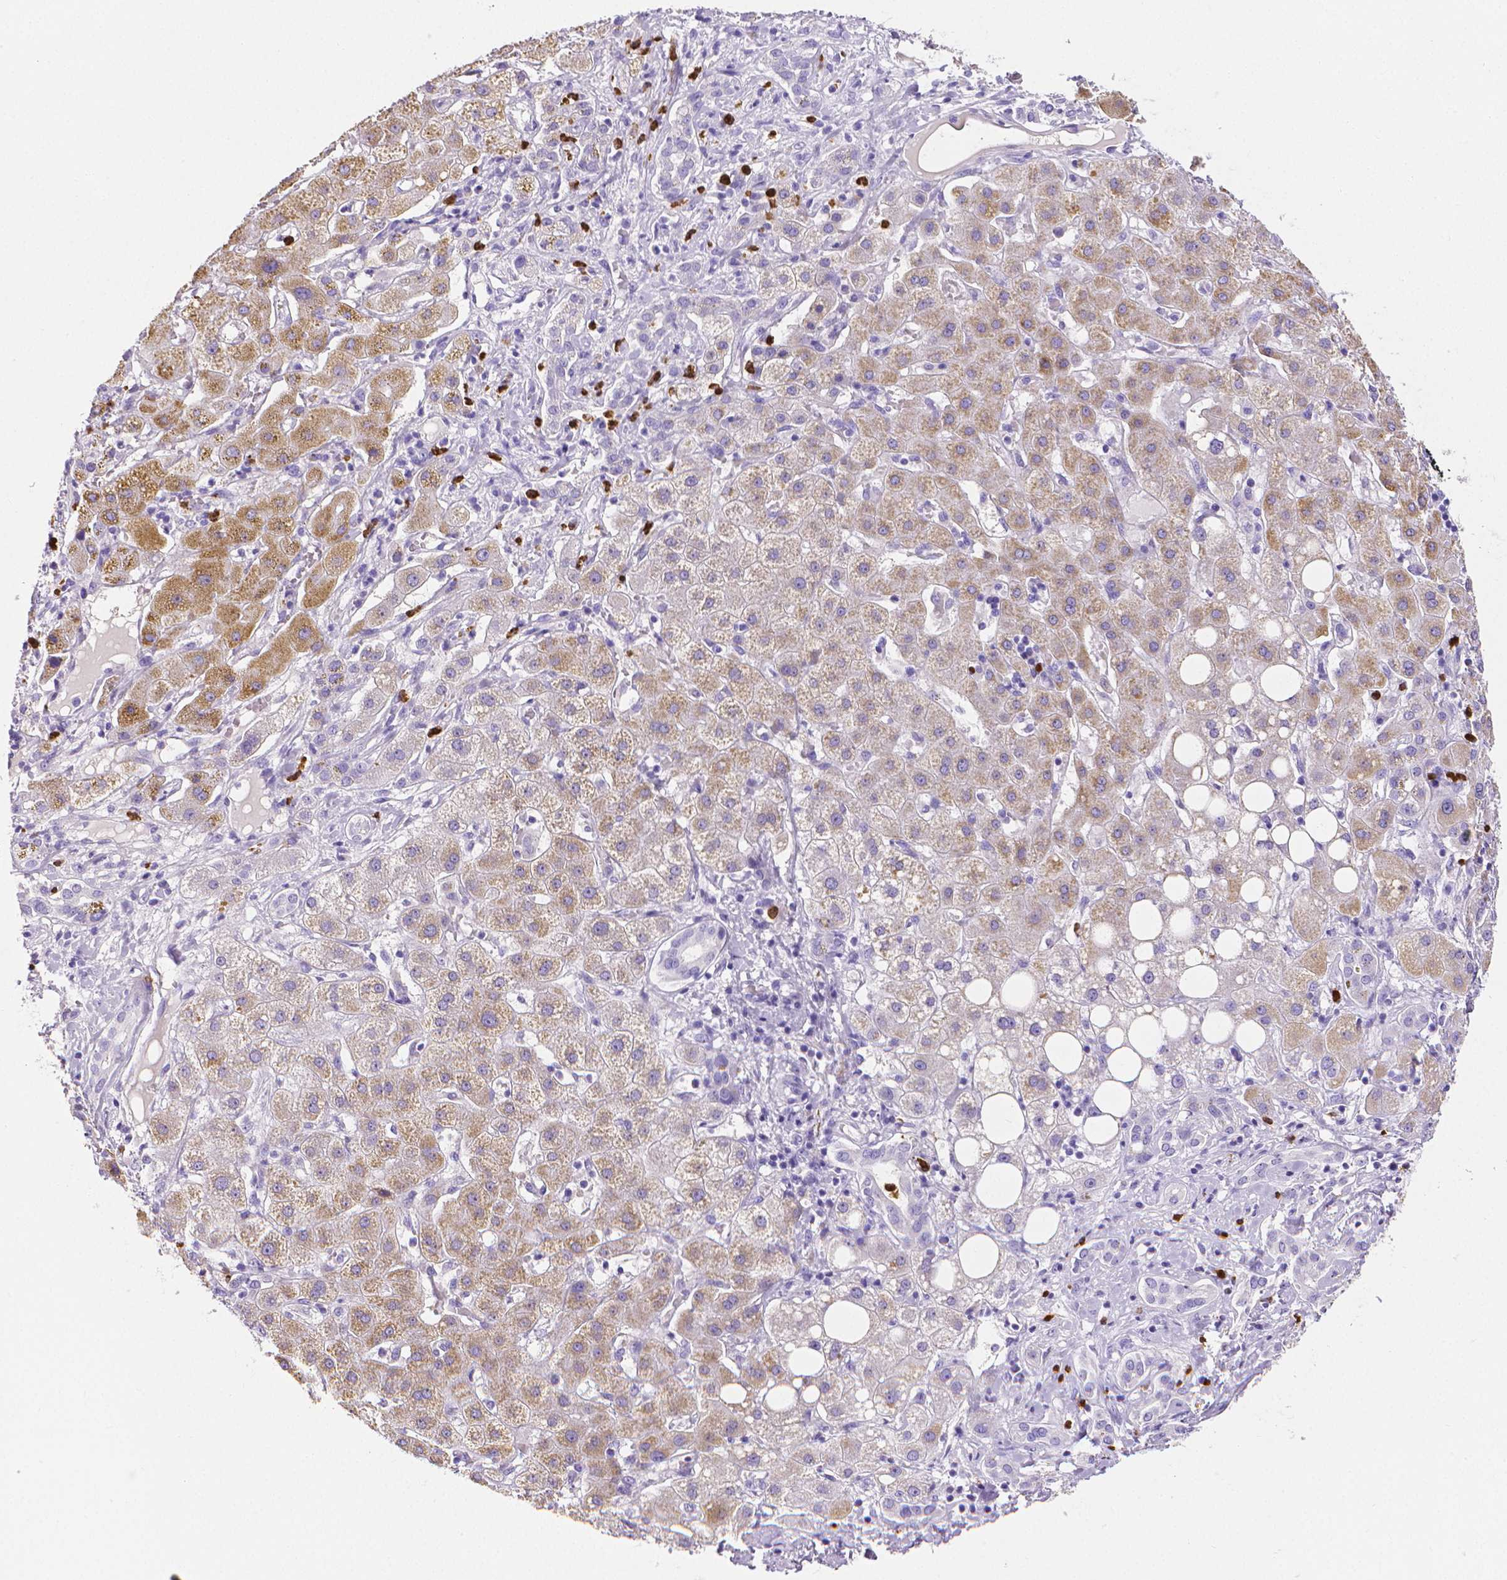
{"staining": {"intensity": "weak", "quantity": "25%-75%", "location": "cytoplasmic/membranous"}, "tissue": "liver cancer", "cell_type": "Tumor cells", "image_type": "cancer", "snomed": [{"axis": "morphology", "description": "Carcinoma, Hepatocellular, NOS"}, {"axis": "topography", "description": "Liver"}], "caption": "Liver cancer stained for a protein reveals weak cytoplasmic/membranous positivity in tumor cells. The staining was performed using DAB, with brown indicating positive protein expression. Nuclei are stained blue with hematoxylin.", "gene": "MMP9", "patient": {"sex": "male", "age": 65}}